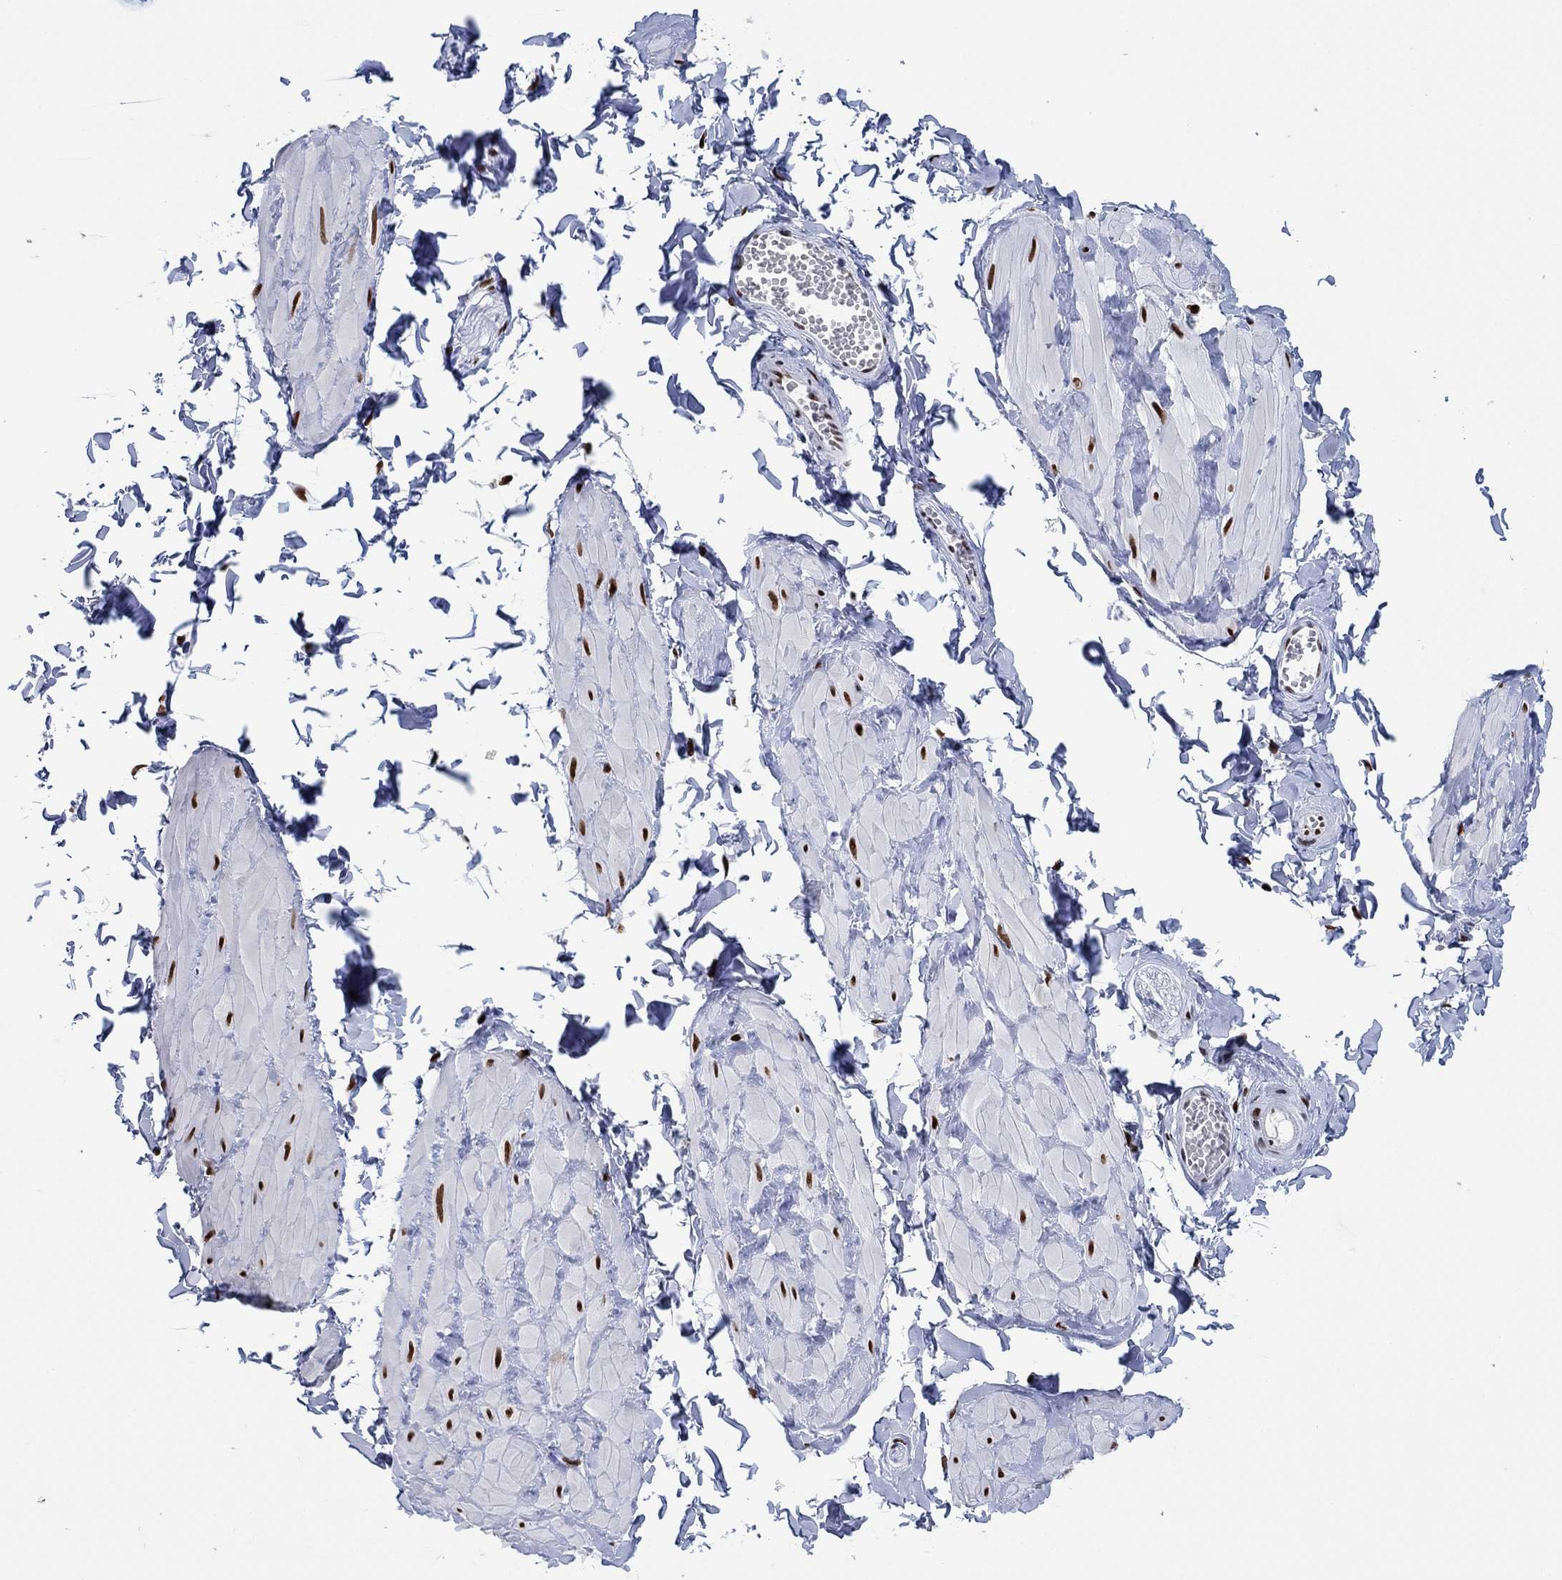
{"staining": {"intensity": "negative", "quantity": "none", "location": "none"}, "tissue": "adipose tissue", "cell_type": "Adipocytes", "image_type": "normal", "snomed": [{"axis": "morphology", "description": "Normal tissue, NOS"}, {"axis": "topography", "description": "Smooth muscle"}, {"axis": "topography", "description": "Peripheral nerve tissue"}], "caption": "Immunohistochemical staining of unremarkable adipose tissue shows no significant staining in adipocytes. (DAB immunohistochemistry visualized using brightfield microscopy, high magnification).", "gene": "ZEB1", "patient": {"sex": "male", "age": 22}}